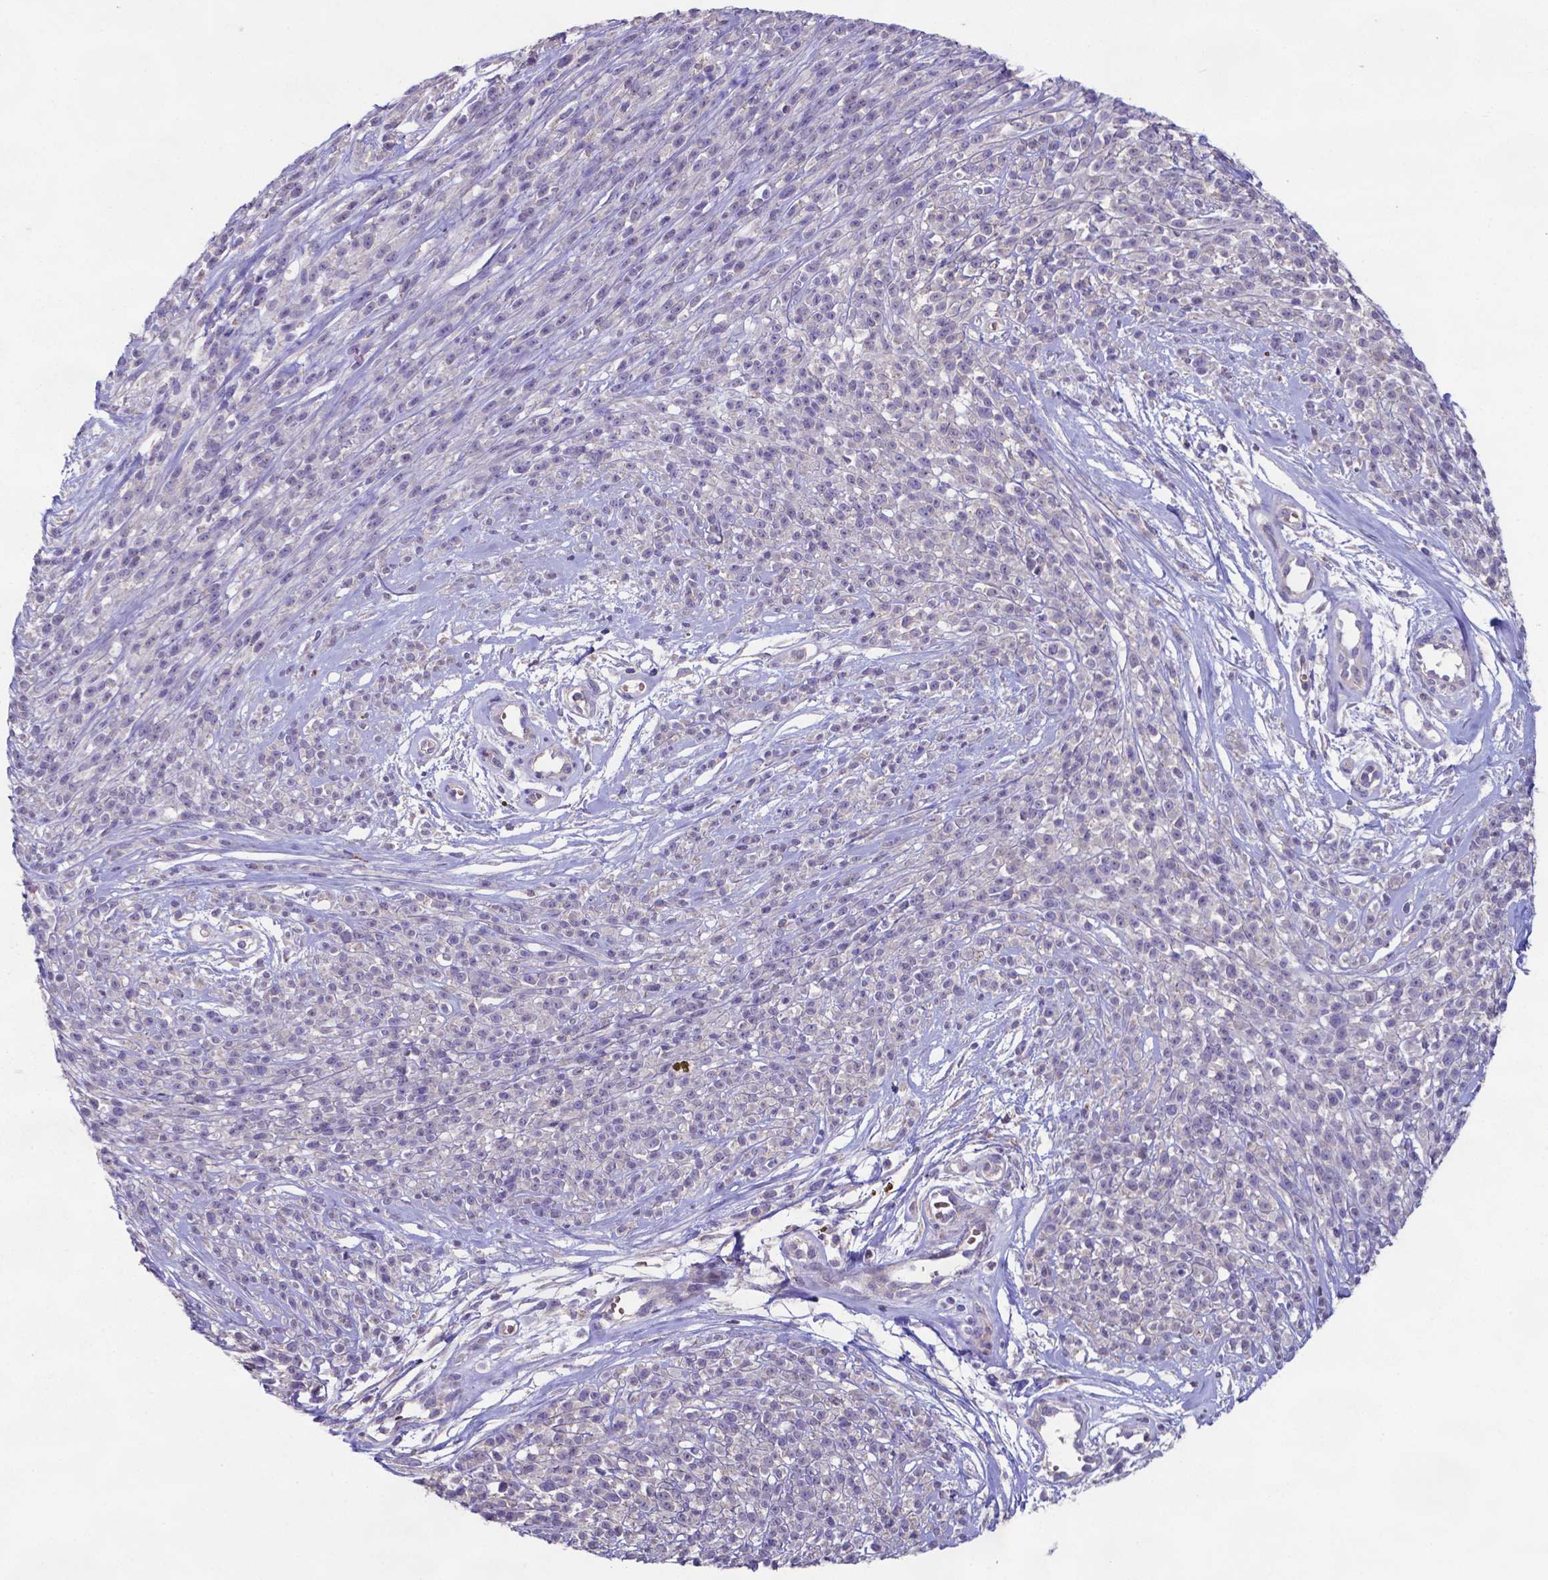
{"staining": {"intensity": "negative", "quantity": "none", "location": "none"}, "tissue": "melanoma", "cell_type": "Tumor cells", "image_type": "cancer", "snomed": [{"axis": "morphology", "description": "Malignant melanoma, NOS"}, {"axis": "topography", "description": "Skin"}, {"axis": "topography", "description": "Skin of trunk"}], "caption": "The immunohistochemistry photomicrograph has no significant positivity in tumor cells of melanoma tissue.", "gene": "TYRO3", "patient": {"sex": "male", "age": 74}}